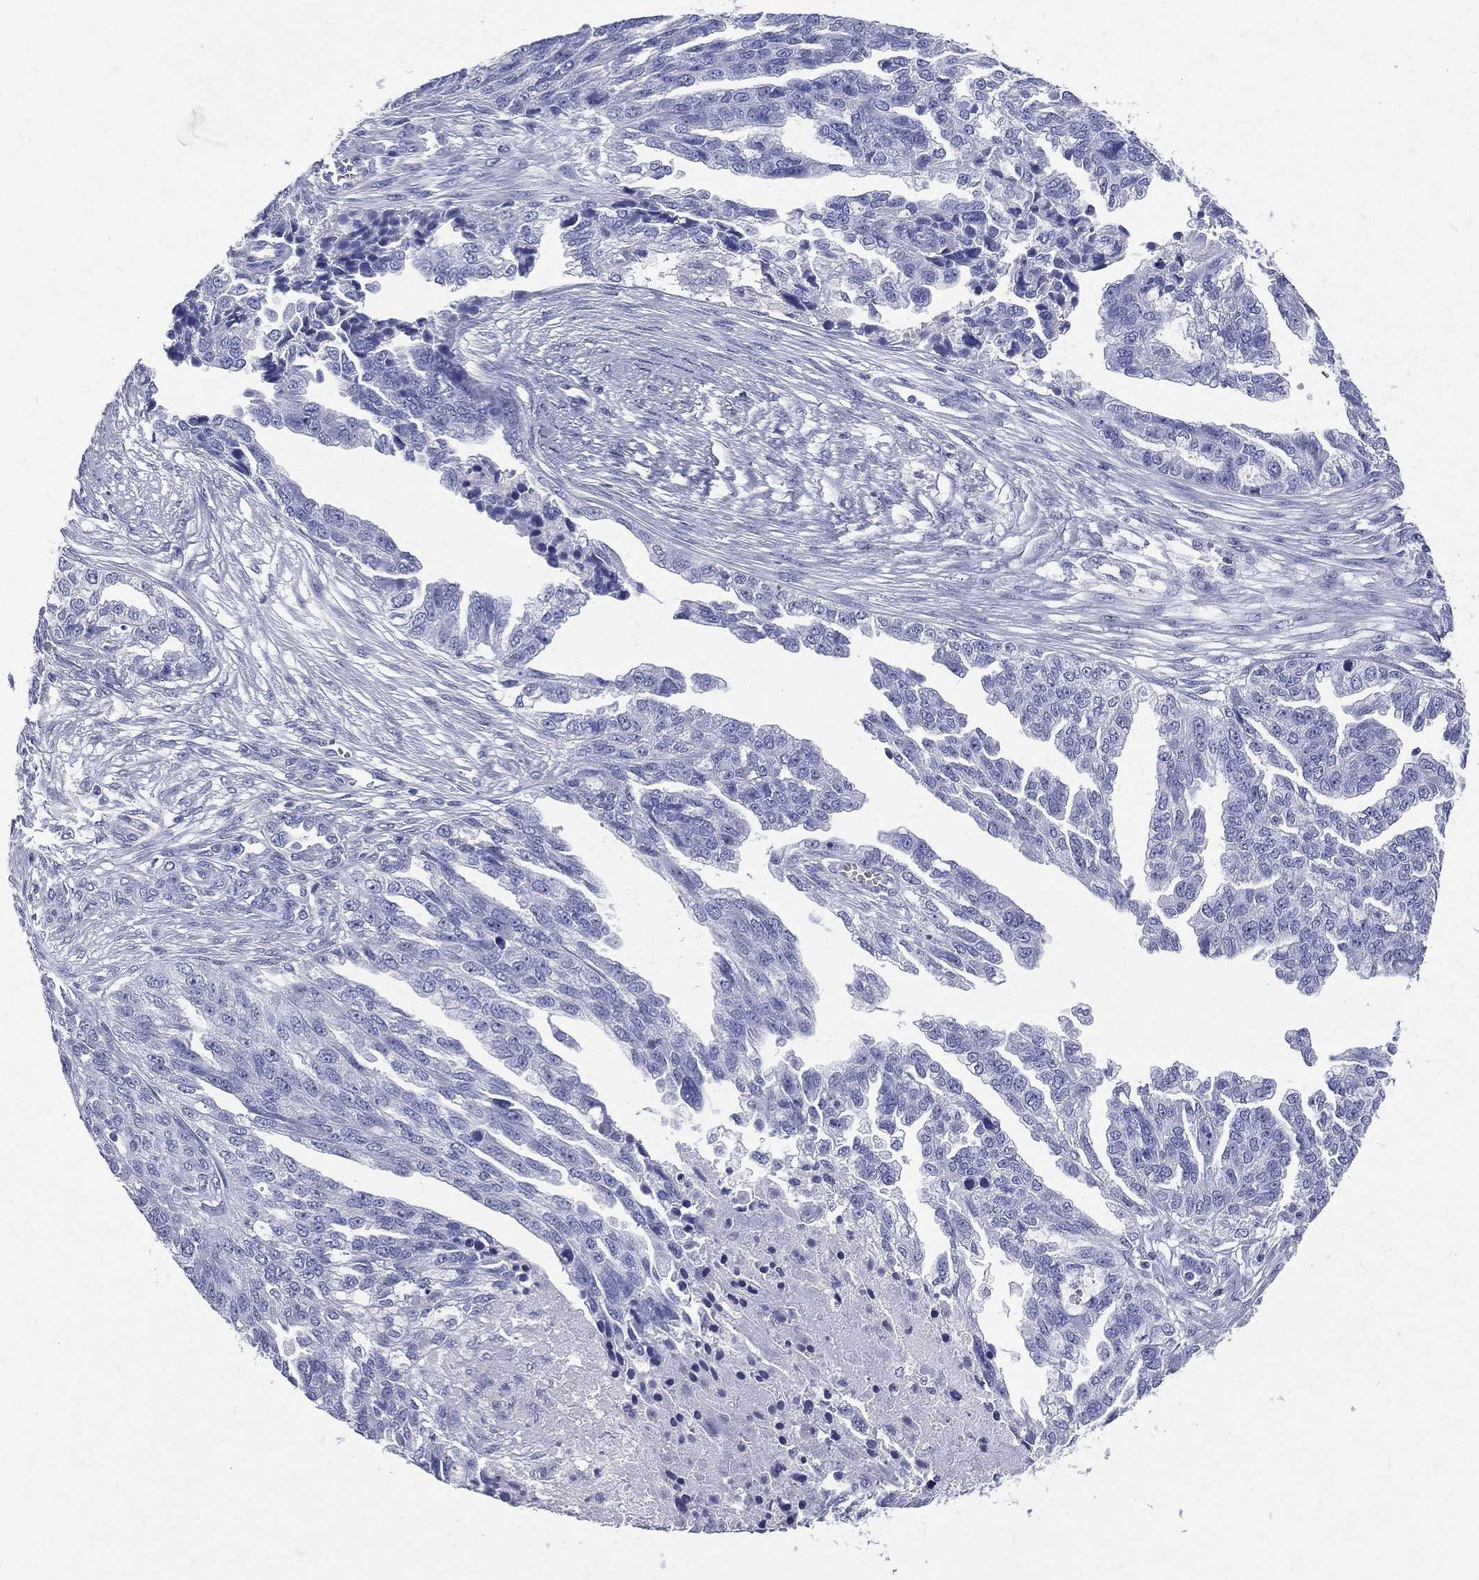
{"staining": {"intensity": "negative", "quantity": "none", "location": "none"}, "tissue": "ovarian cancer", "cell_type": "Tumor cells", "image_type": "cancer", "snomed": [{"axis": "morphology", "description": "Cystadenocarcinoma, serous, NOS"}, {"axis": "topography", "description": "Ovary"}], "caption": "Immunohistochemical staining of ovarian cancer reveals no significant positivity in tumor cells.", "gene": "ETNPPL", "patient": {"sex": "female", "age": 51}}